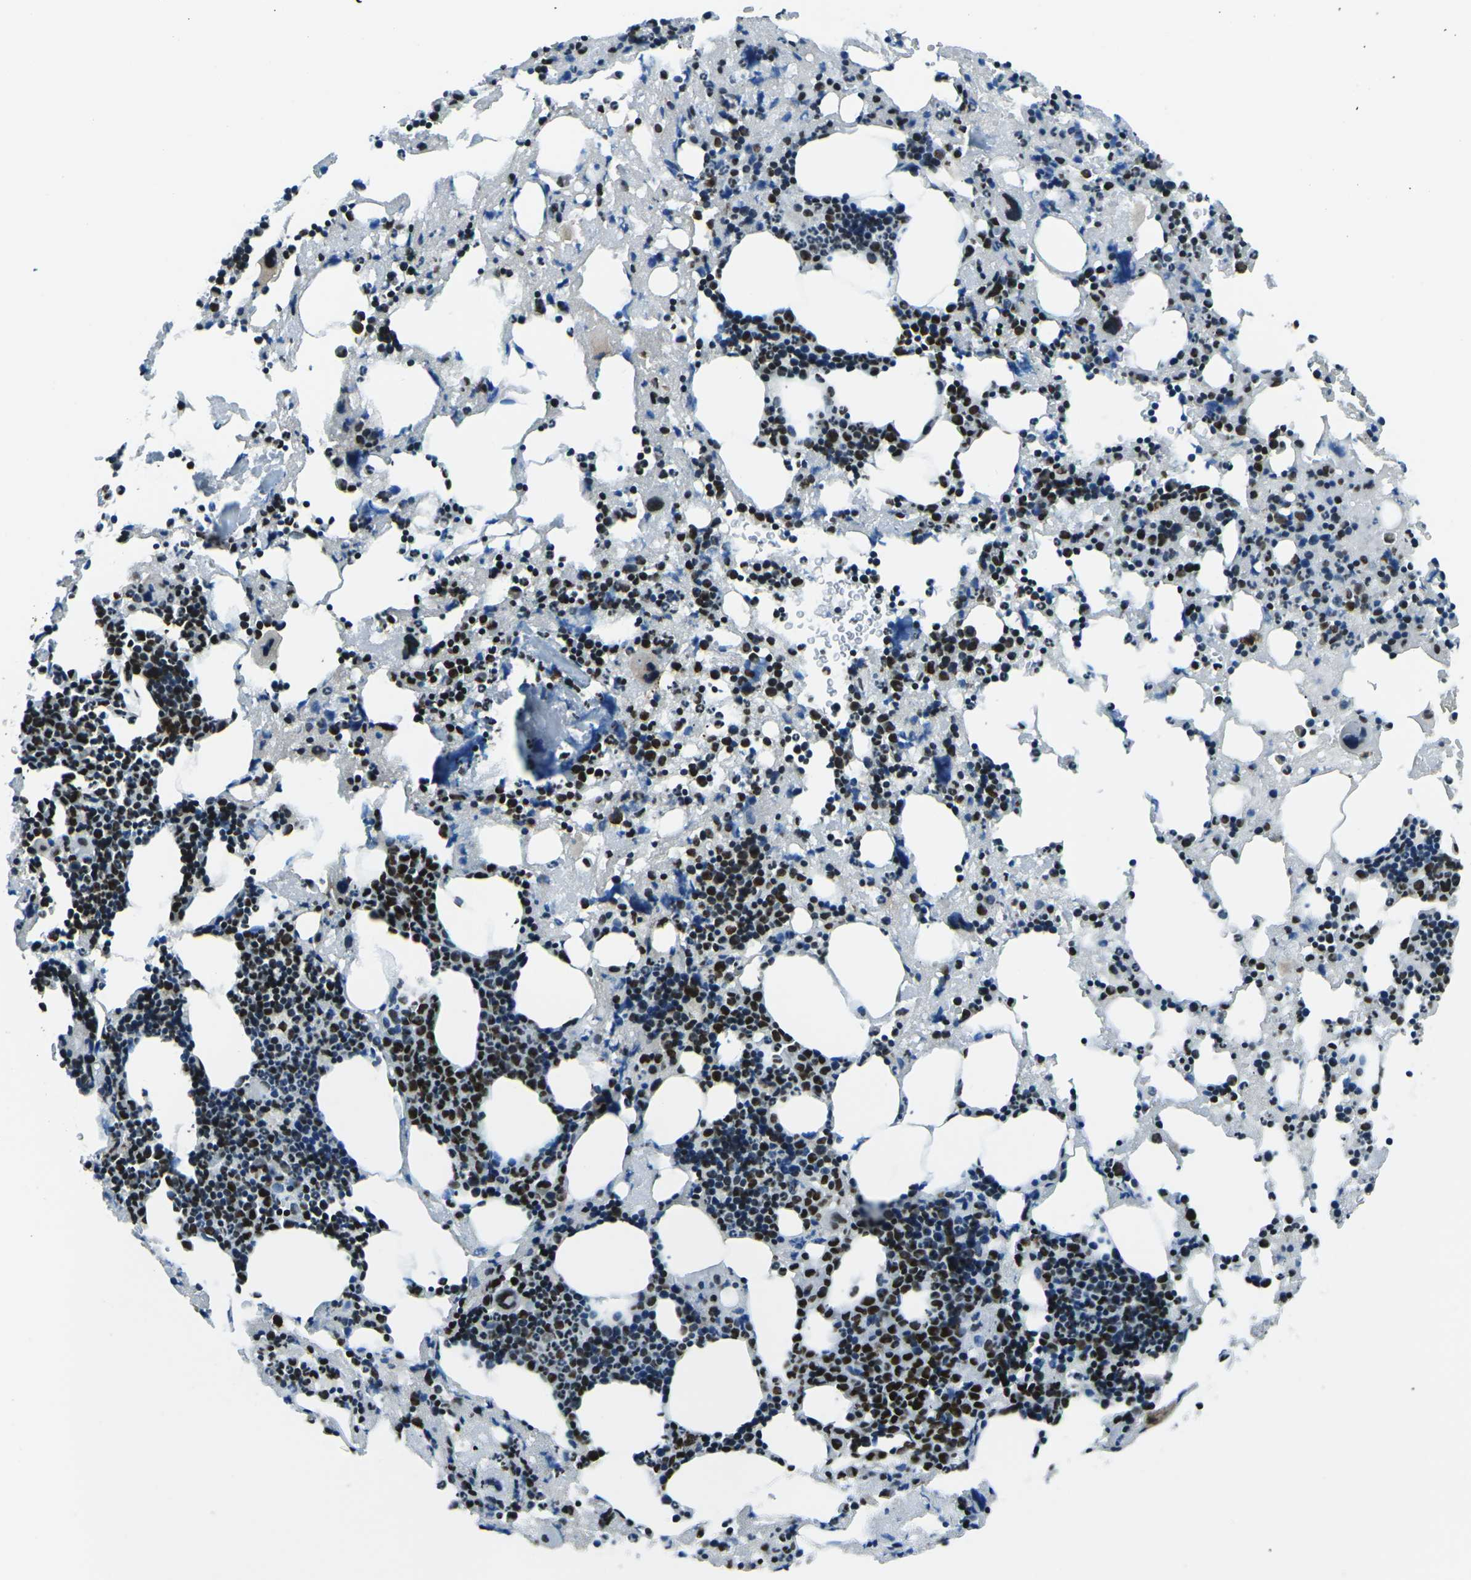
{"staining": {"intensity": "strong", "quantity": ">75%", "location": "nuclear"}, "tissue": "bone marrow", "cell_type": "Hematopoietic cells", "image_type": "normal", "snomed": [{"axis": "morphology", "description": "Normal tissue, NOS"}, {"axis": "morphology", "description": "Inflammation, NOS"}, {"axis": "topography", "description": "Bone marrow"}], "caption": "Benign bone marrow displays strong nuclear staining in approximately >75% of hematopoietic cells.", "gene": "HNRNPL", "patient": {"sex": "female", "age": 64}}